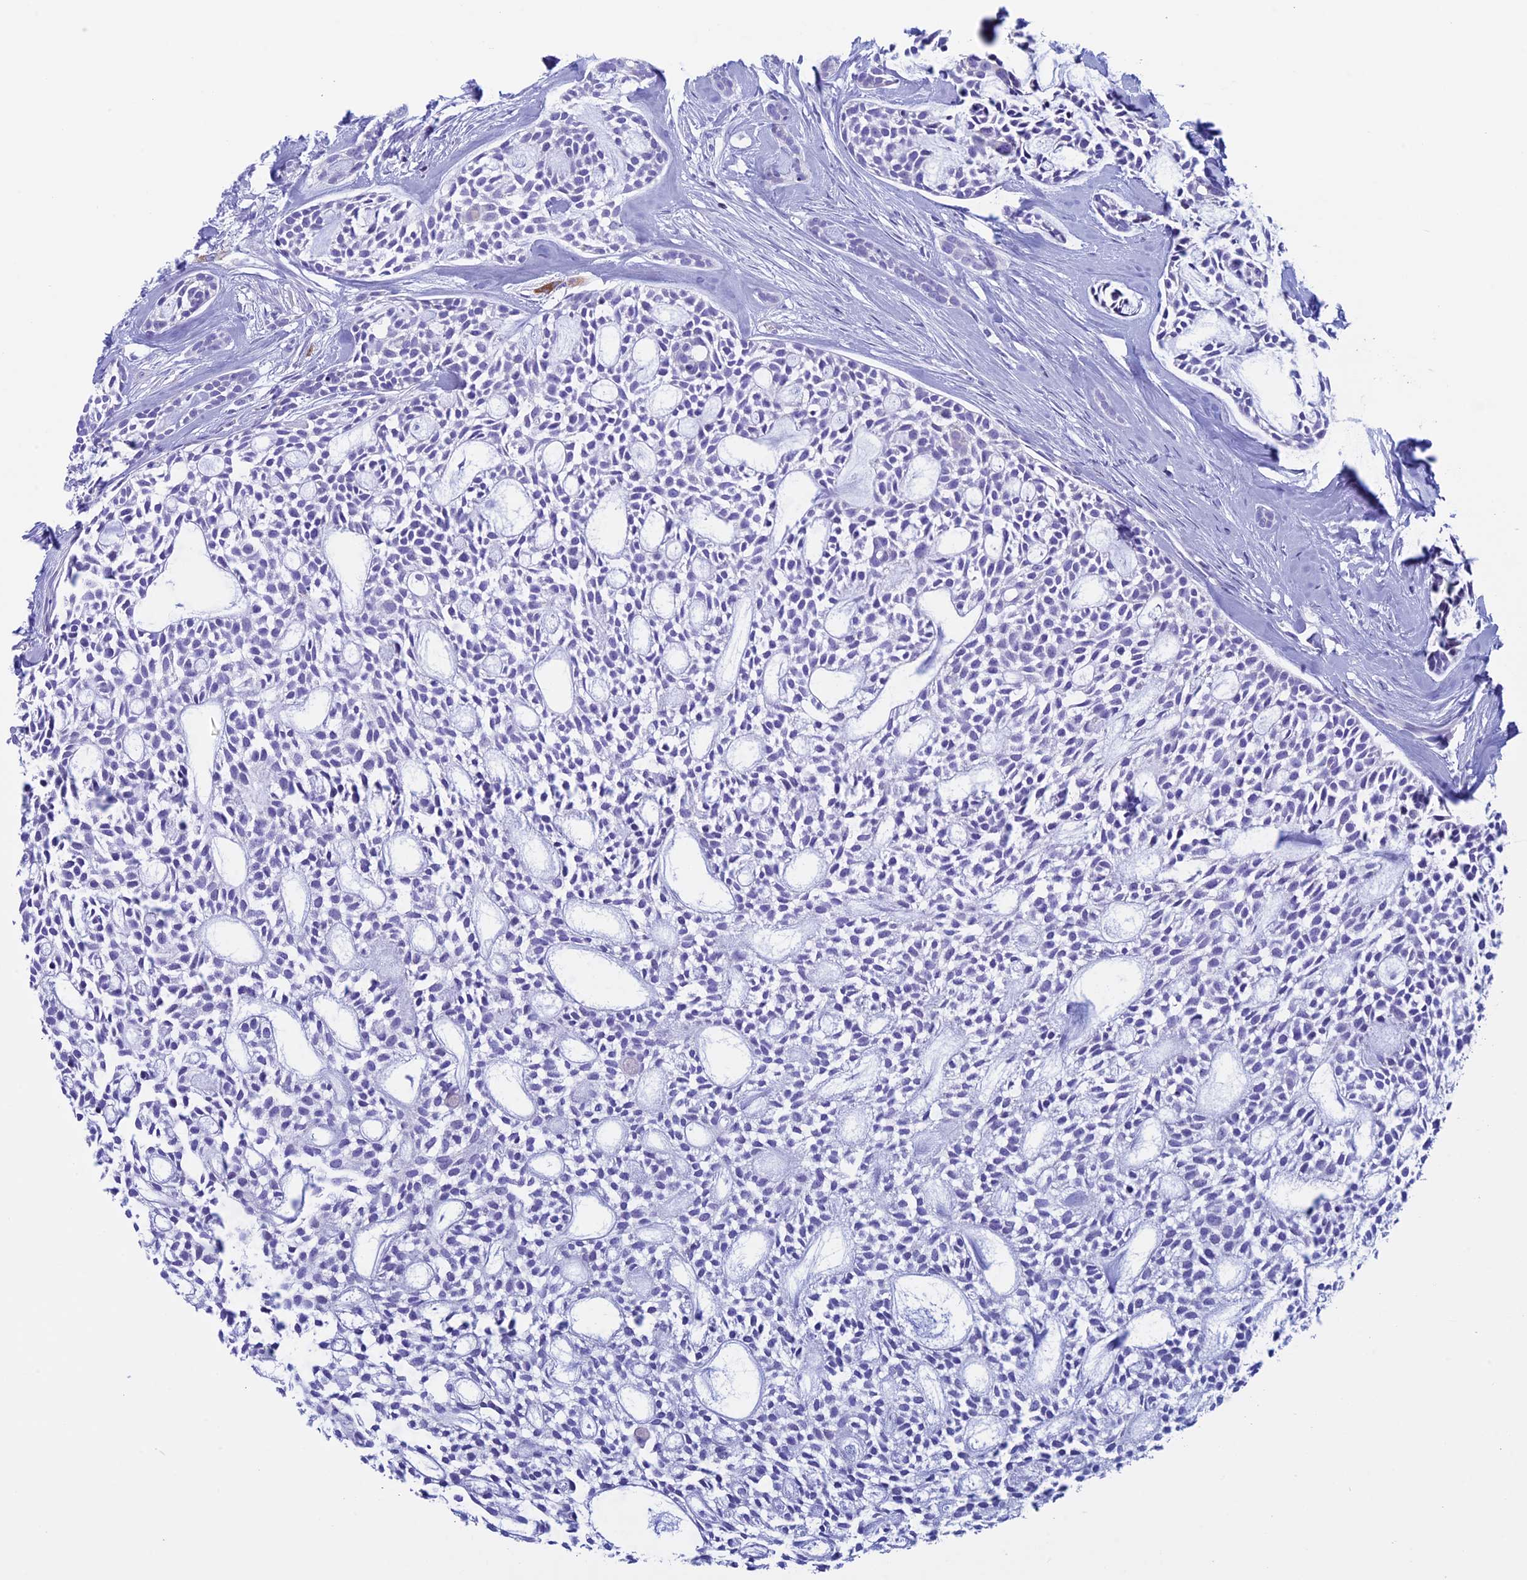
{"staining": {"intensity": "negative", "quantity": "none", "location": "none"}, "tissue": "head and neck cancer", "cell_type": "Tumor cells", "image_type": "cancer", "snomed": [{"axis": "morphology", "description": "Adenocarcinoma, NOS"}, {"axis": "topography", "description": "Subcutis"}, {"axis": "topography", "description": "Head-Neck"}], "caption": "The immunohistochemistry micrograph has no significant expression in tumor cells of head and neck cancer (adenocarcinoma) tissue.", "gene": "ZNF563", "patient": {"sex": "female", "age": 73}}